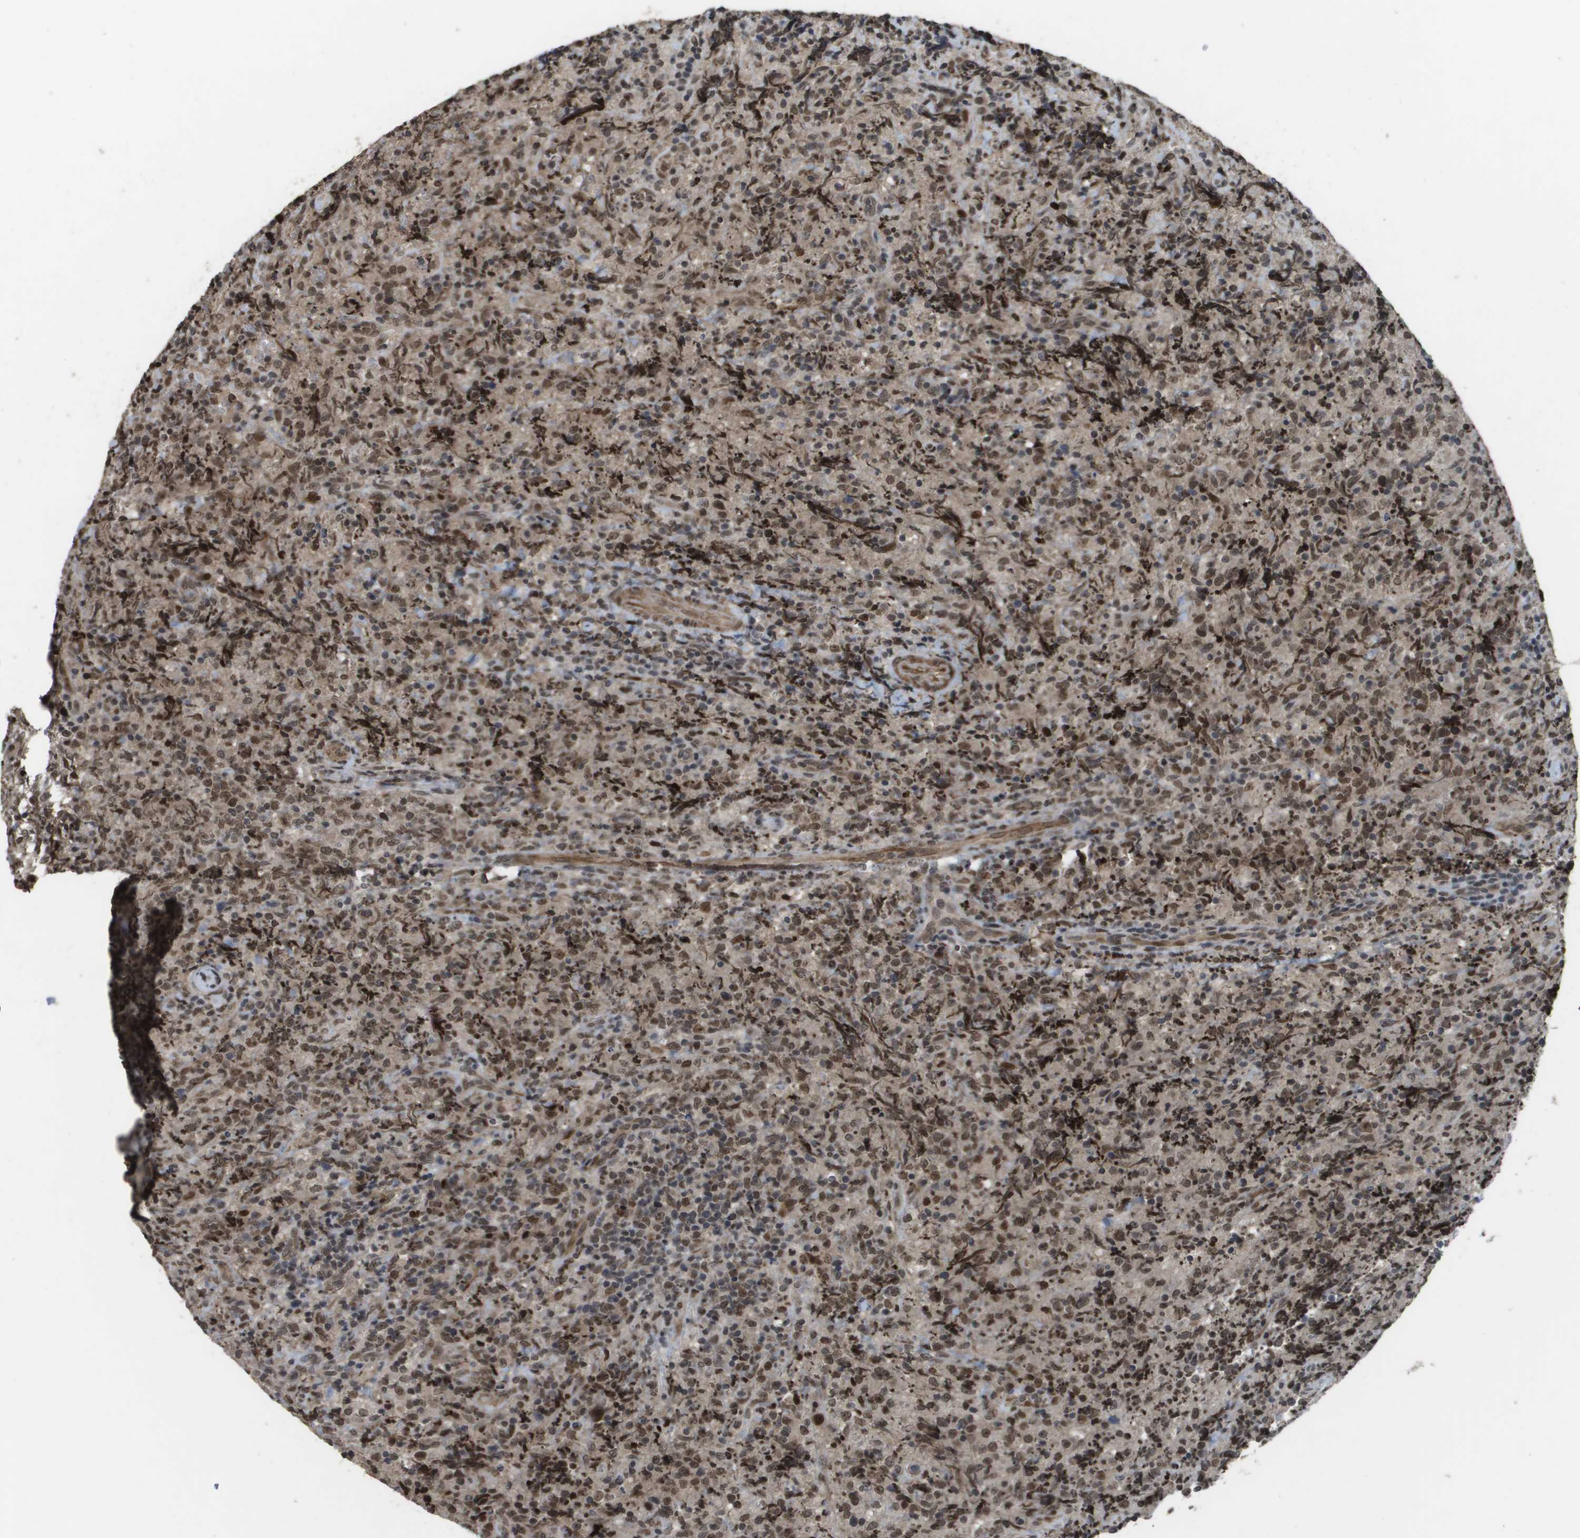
{"staining": {"intensity": "moderate", "quantity": ">75%", "location": "nuclear"}, "tissue": "lymphoma", "cell_type": "Tumor cells", "image_type": "cancer", "snomed": [{"axis": "morphology", "description": "Malignant lymphoma, non-Hodgkin's type, High grade"}, {"axis": "topography", "description": "Tonsil"}], "caption": "High-power microscopy captured an IHC photomicrograph of malignant lymphoma, non-Hodgkin's type (high-grade), revealing moderate nuclear expression in about >75% of tumor cells. (IHC, brightfield microscopy, high magnification).", "gene": "KAT5", "patient": {"sex": "female", "age": 36}}